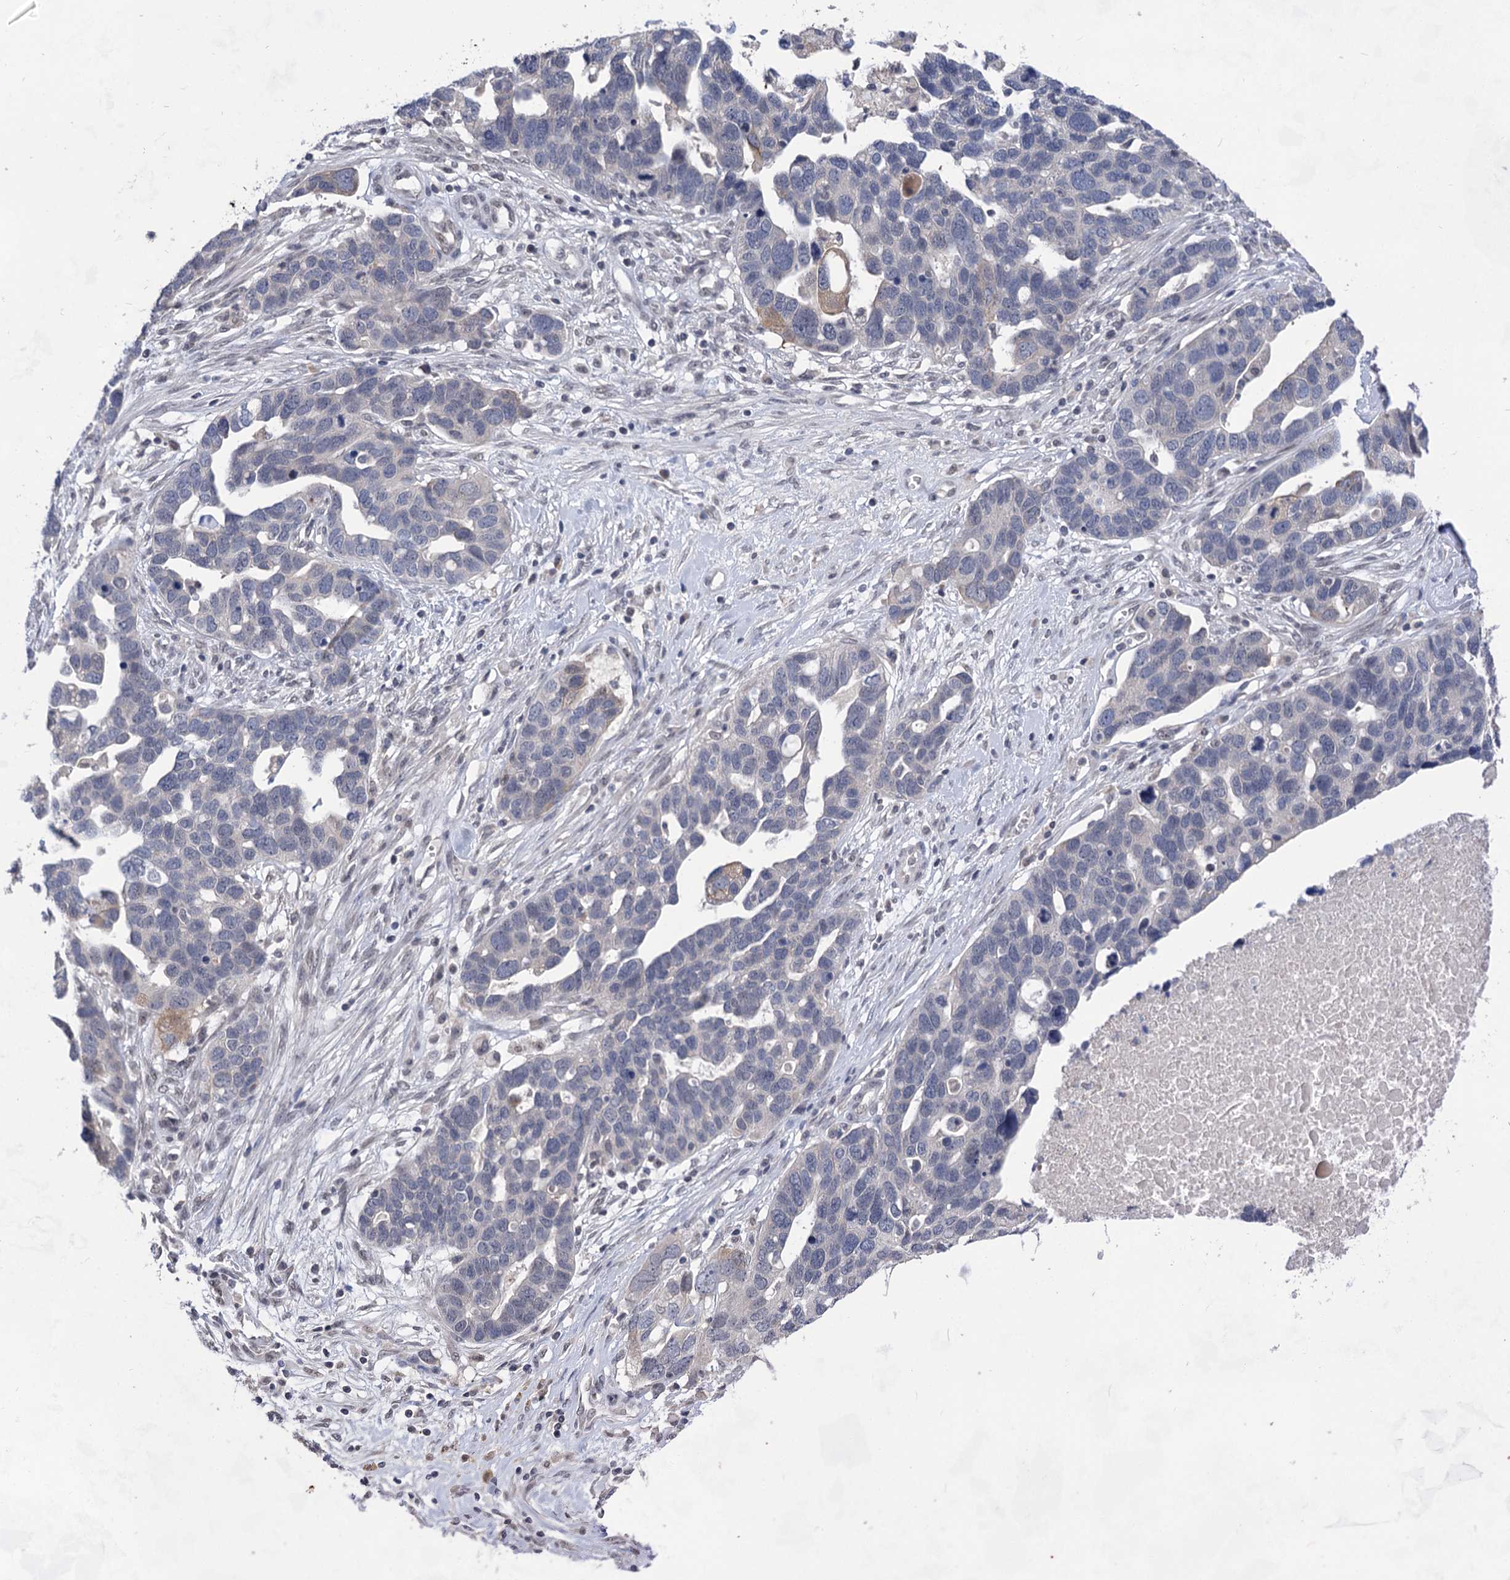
{"staining": {"intensity": "negative", "quantity": "none", "location": "none"}, "tissue": "ovarian cancer", "cell_type": "Tumor cells", "image_type": "cancer", "snomed": [{"axis": "morphology", "description": "Cystadenocarcinoma, serous, NOS"}, {"axis": "topography", "description": "Ovary"}], "caption": "Tumor cells show no significant staining in ovarian cancer.", "gene": "TTC17", "patient": {"sex": "female", "age": 54}}